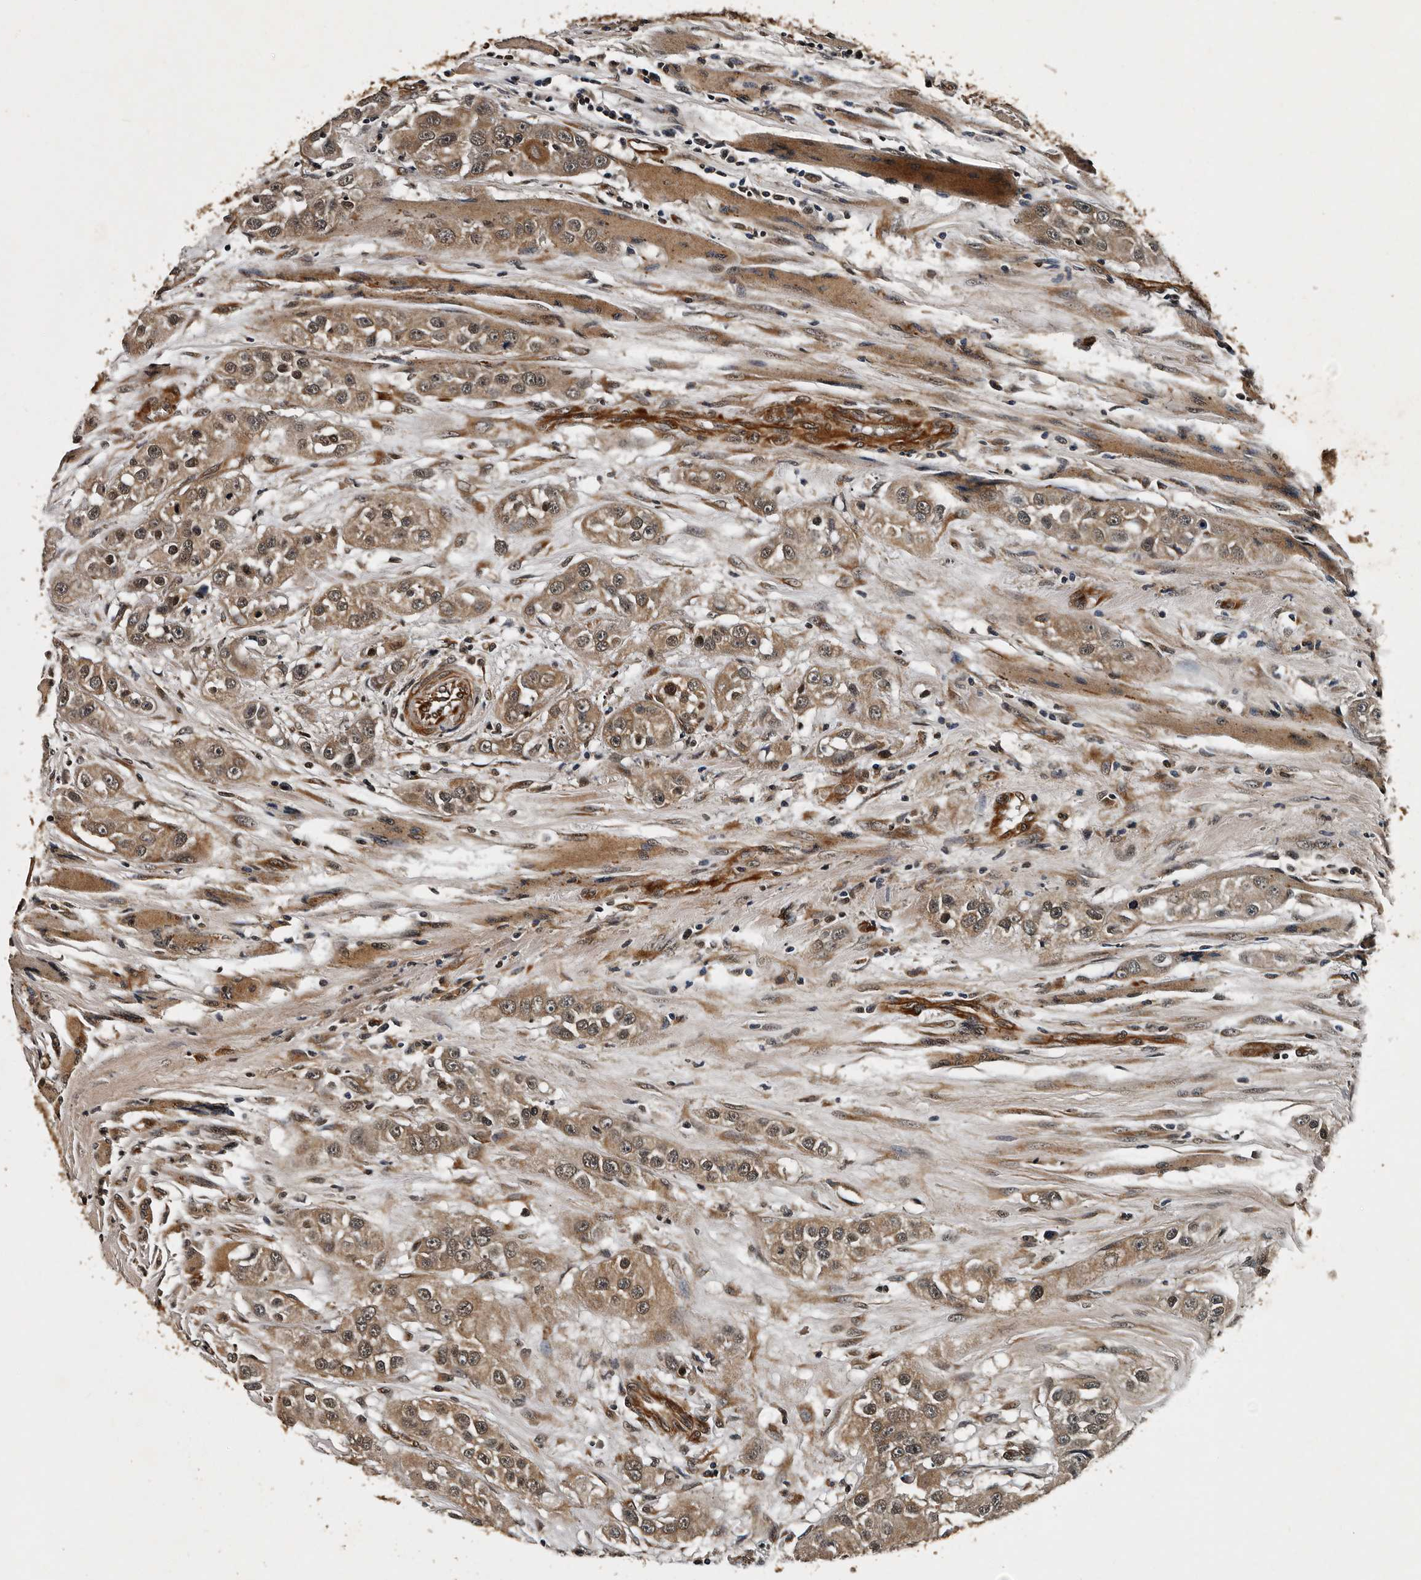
{"staining": {"intensity": "moderate", "quantity": ">75%", "location": "cytoplasmic/membranous,nuclear"}, "tissue": "head and neck cancer", "cell_type": "Tumor cells", "image_type": "cancer", "snomed": [{"axis": "morphology", "description": "Normal tissue, NOS"}, {"axis": "morphology", "description": "Squamous cell carcinoma, NOS"}, {"axis": "topography", "description": "Skeletal muscle"}, {"axis": "topography", "description": "Head-Neck"}], "caption": "A brown stain shows moderate cytoplasmic/membranous and nuclear expression of a protein in head and neck cancer tumor cells.", "gene": "CPNE3", "patient": {"sex": "male", "age": 51}}